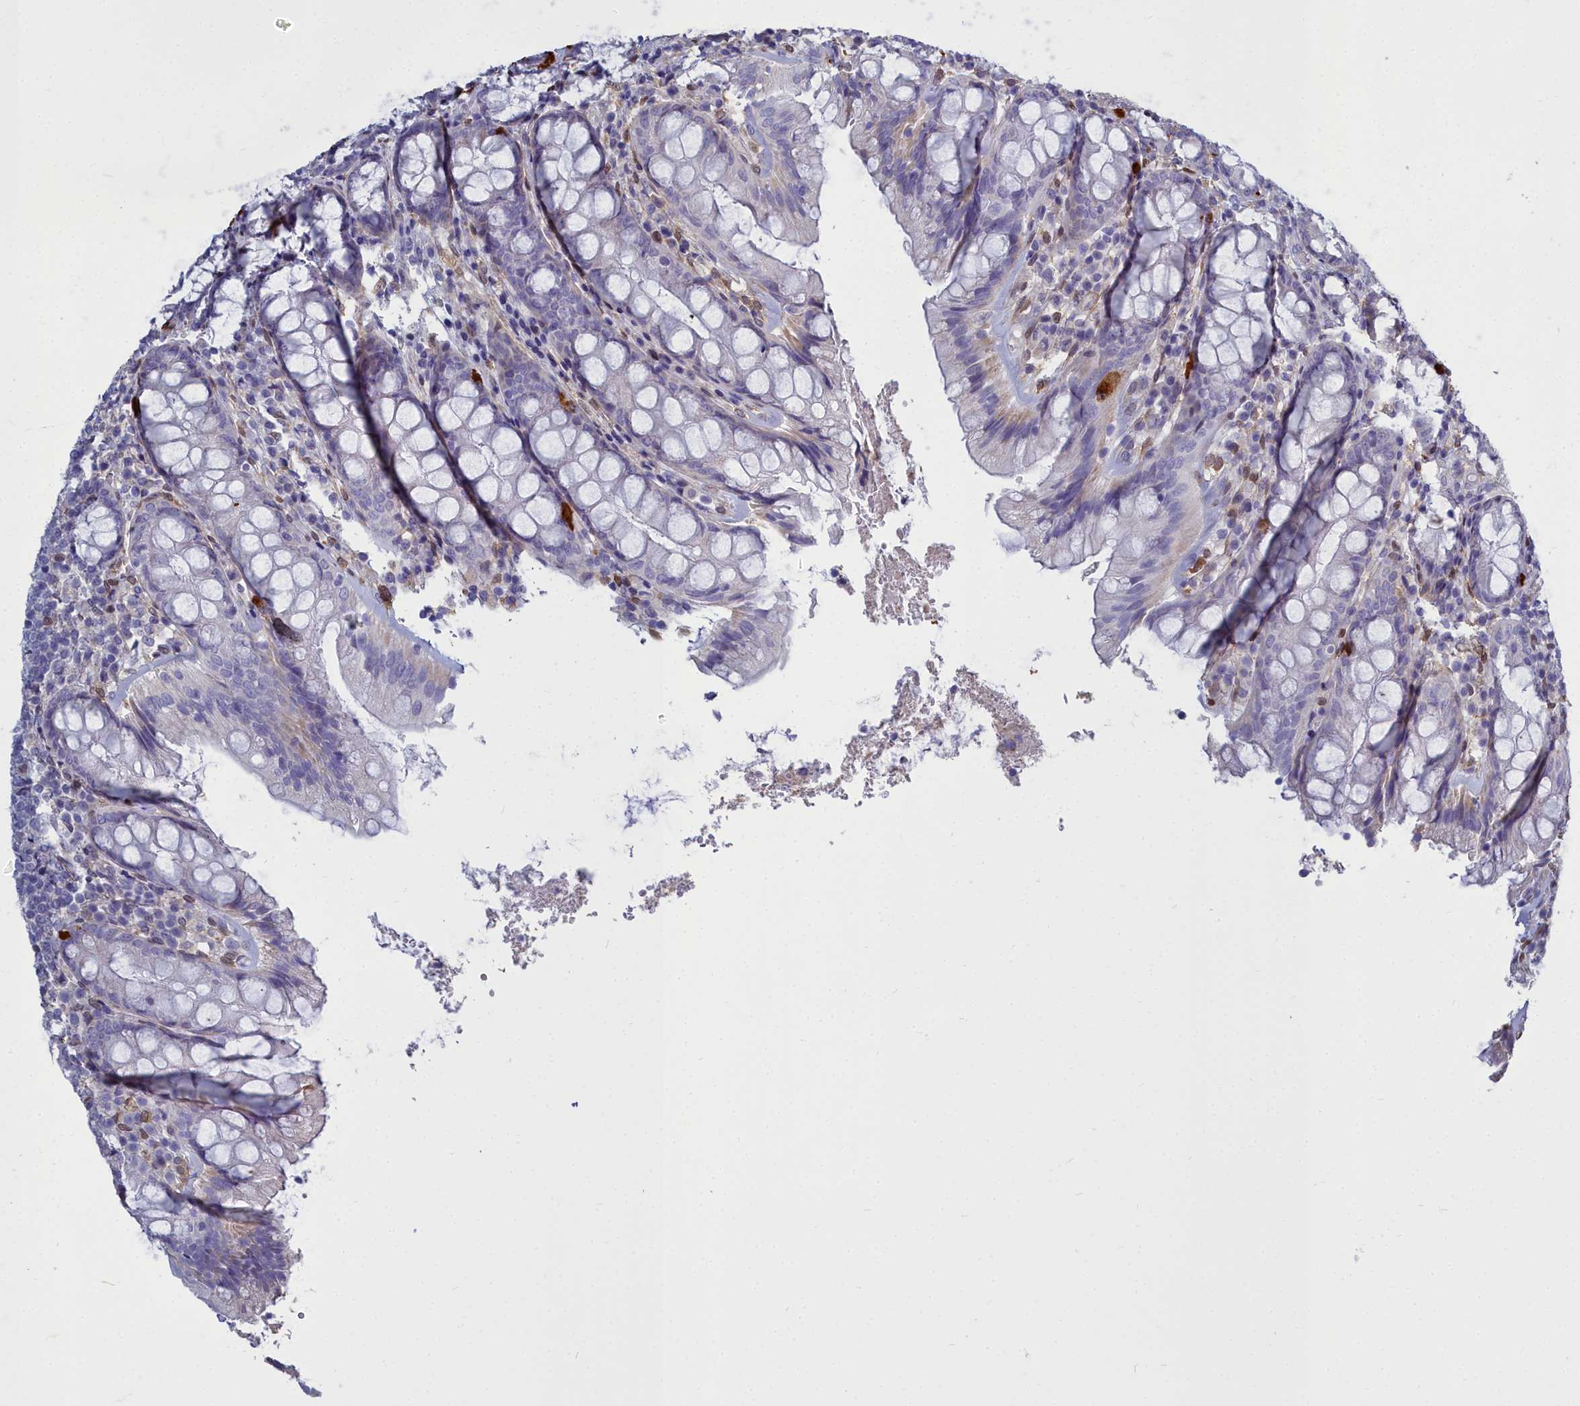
{"staining": {"intensity": "negative", "quantity": "none", "location": "none"}, "tissue": "rectum", "cell_type": "Glandular cells", "image_type": "normal", "snomed": [{"axis": "morphology", "description": "Normal tissue, NOS"}, {"axis": "topography", "description": "Rectum"}], "caption": "DAB (3,3'-diaminobenzidine) immunohistochemical staining of unremarkable human rectum reveals no significant positivity in glandular cells.", "gene": "PPP1R14A", "patient": {"sex": "male", "age": 83}}